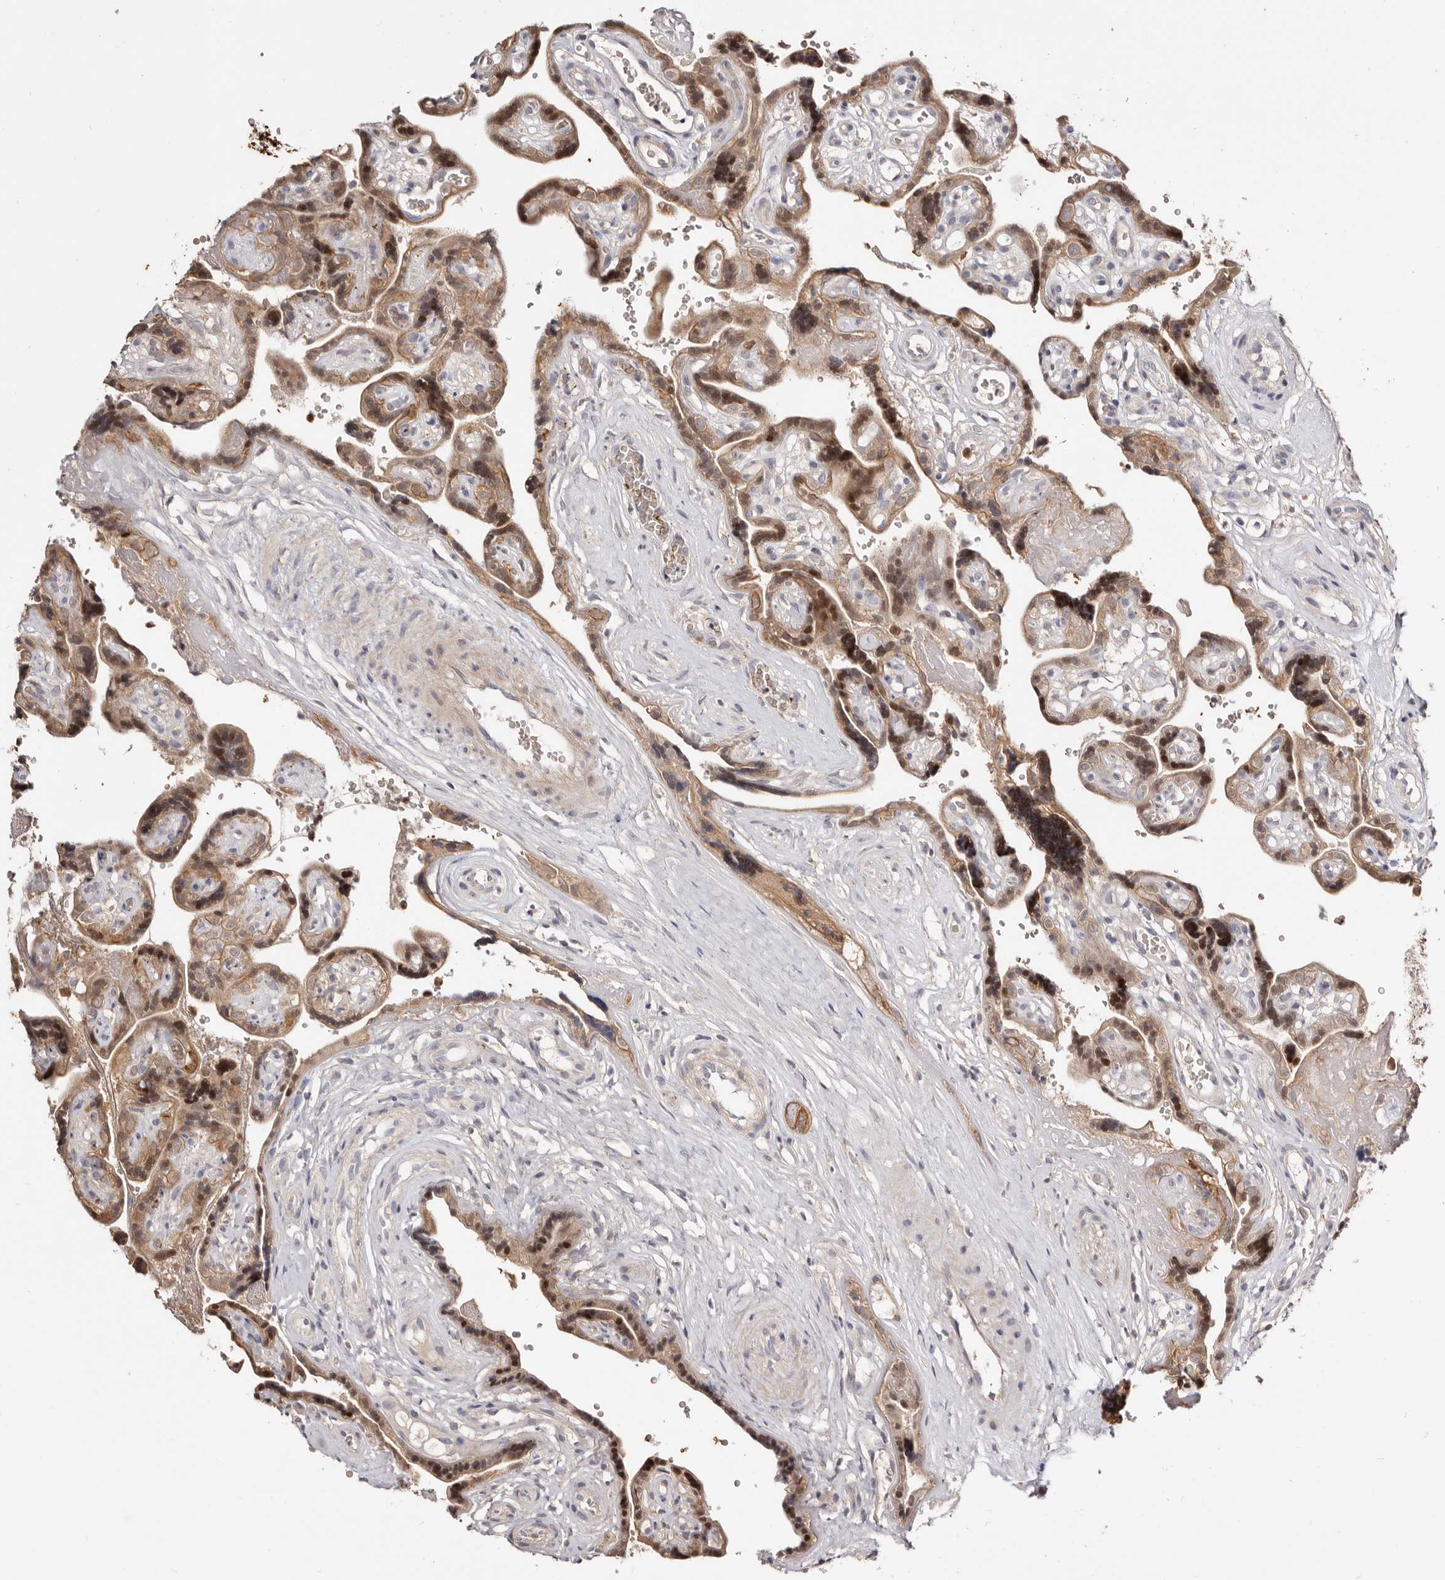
{"staining": {"intensity": "moderate", "quantity": ">75%", "location": "cytoplasmic/membranous,nuclear"}, "tissue": "placenta", "cell_type": "Decidual cells", "image_type": "normal", "snomed": [{"axis": "morphology", "description": "Normal tissue, NOS"}, {"axis": "topography", "description": "Placenta"}], "caption": "Unremarkable placenta was stained to show a protein in brown. There is medium levels of moderate cytoplasmic/membranous,nuclear positivity in approximately >75% of decidual cells.", "gene": "TC2N", "patient": {"sex": "female", "age": 30}}